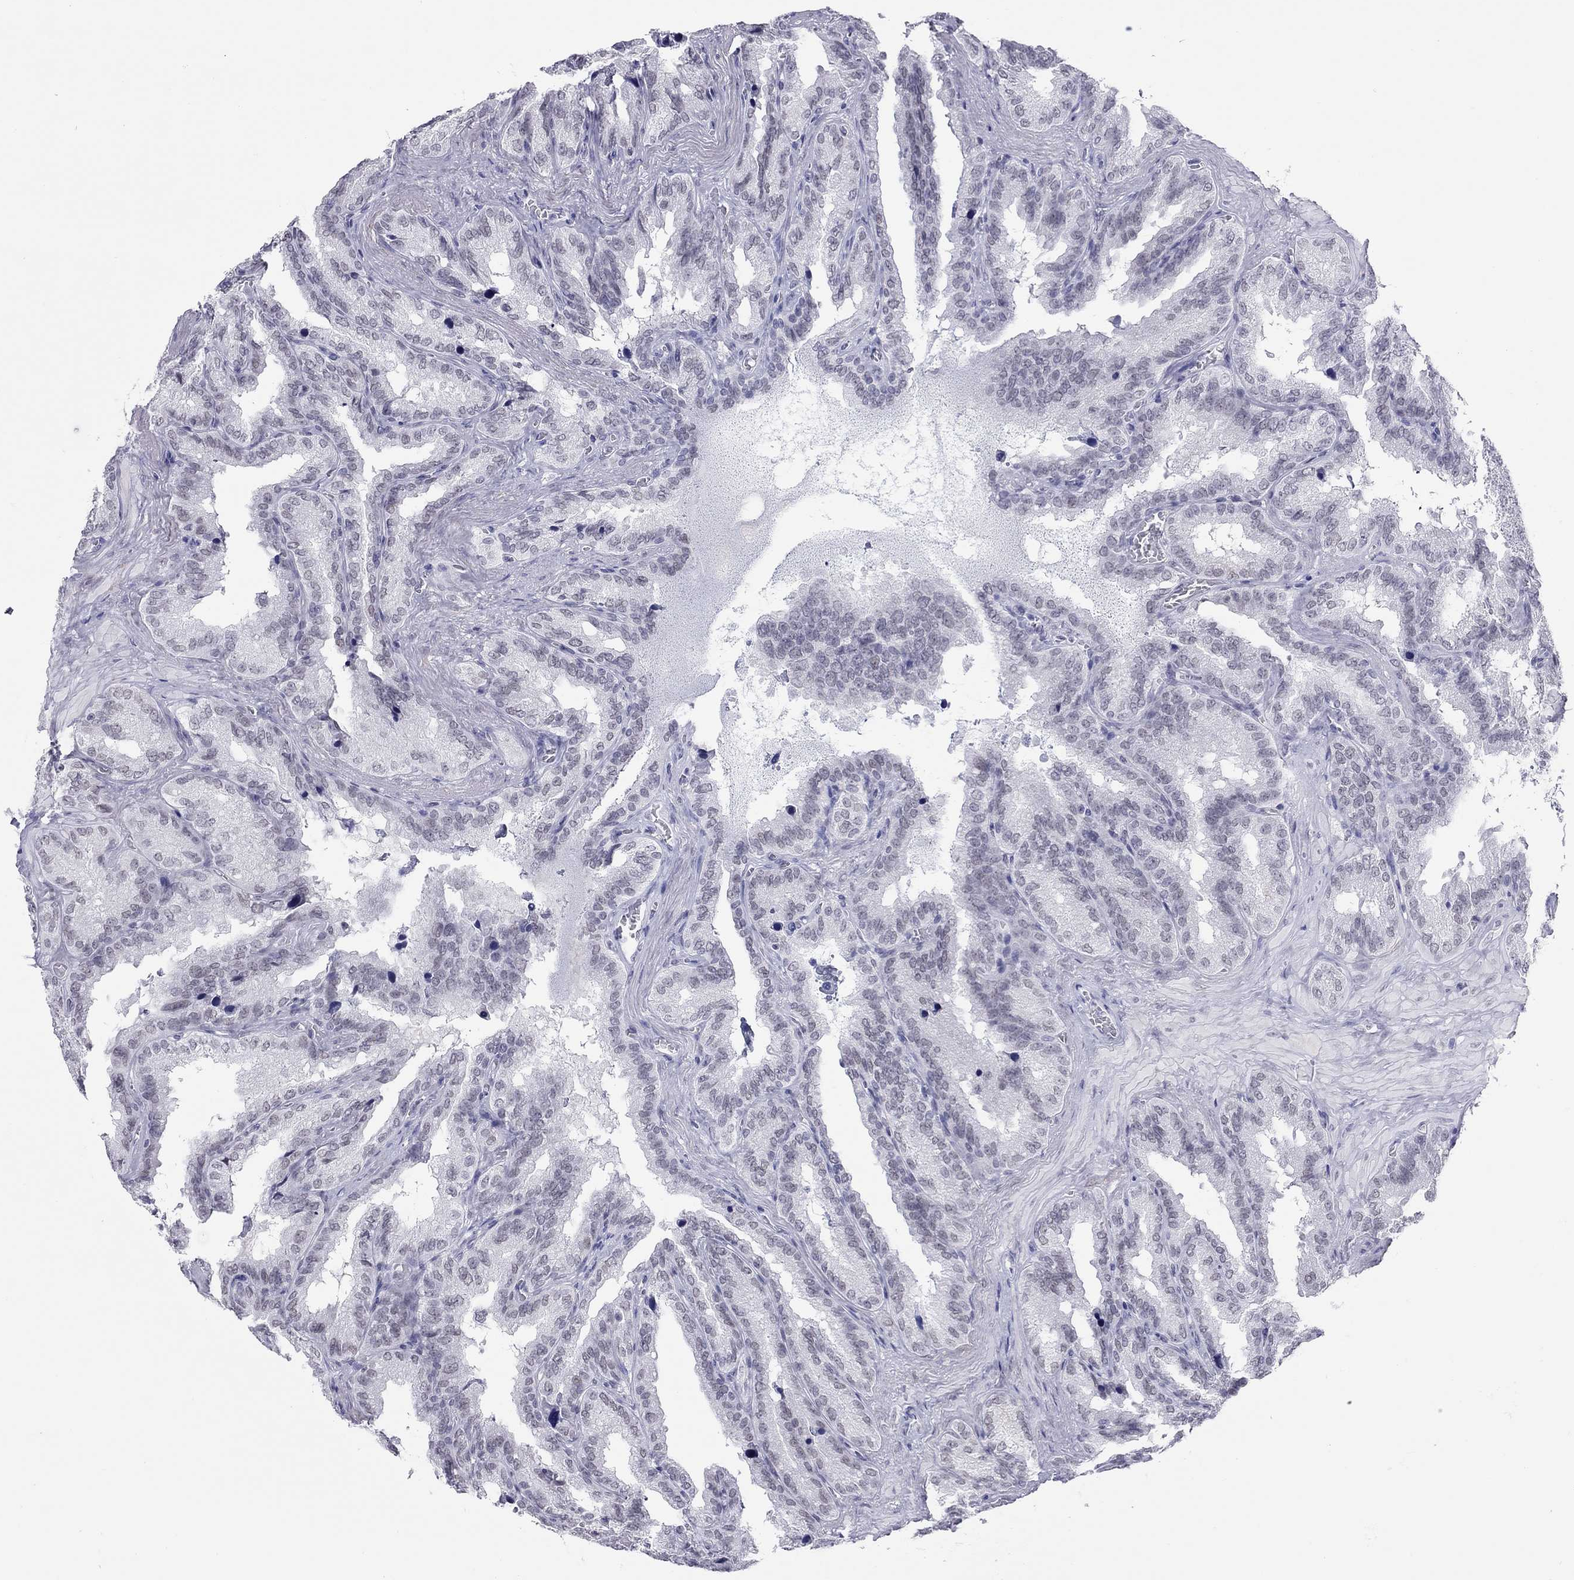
{"staining": {"intensity": "negative", "quantity": "none", "location": "none"}, "tissue": "seminal vesicle", "cell_type": "Glandular cells", "image_type": "normal", "snomed": [{"axis": "morphology", "description": "Normal tissue, NOS"}, {"axis": "topography", "description": "Seminal veicle"}], "caption": "IHC image of benign seminal vesicle stained for a protein (brown), which demonstrates no expression in glandular cells.", "gene": "JHY", "patient": {"sex": "male", "age": 37}}